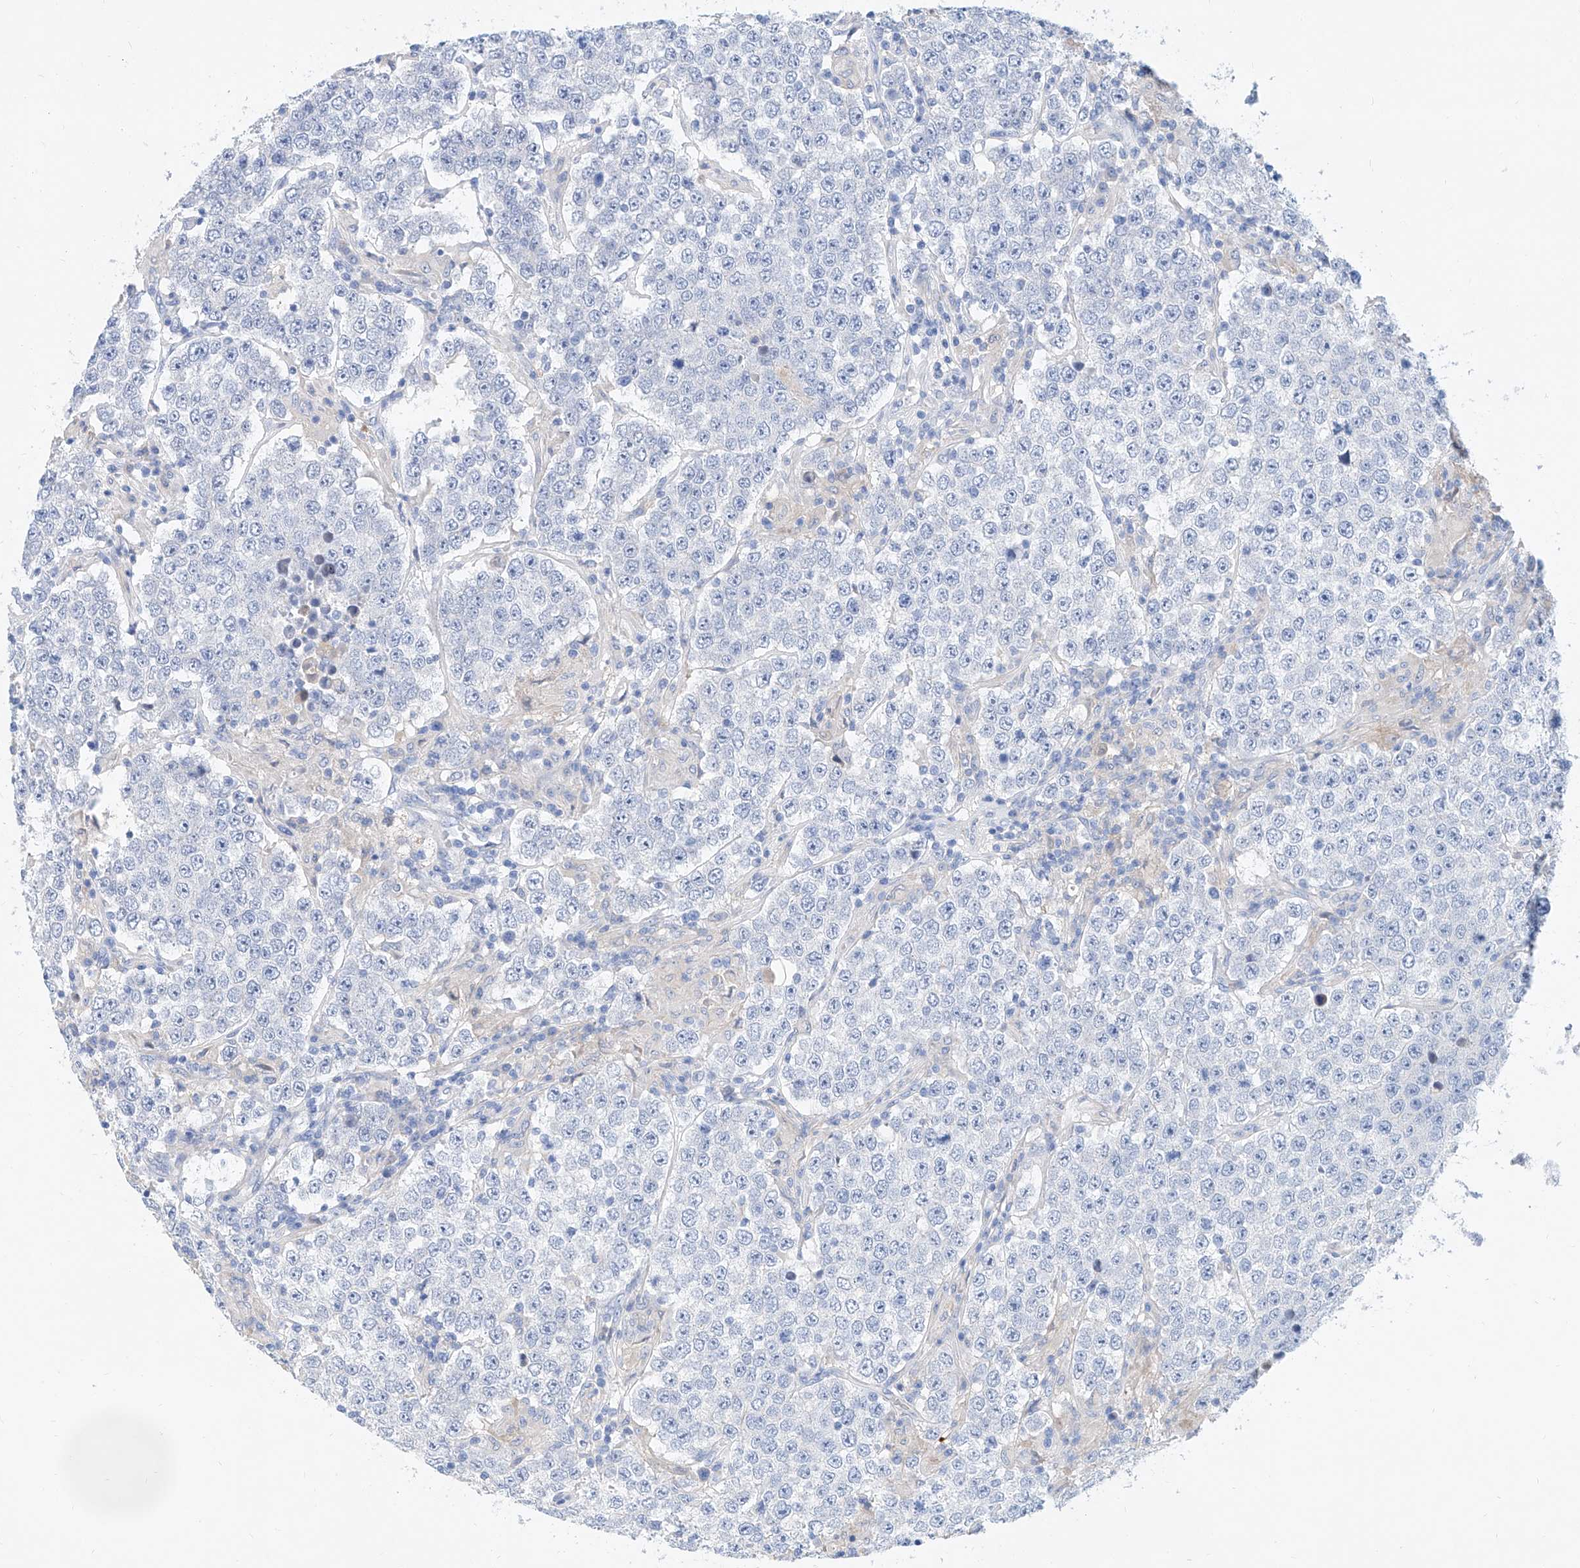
{"staining": {"intensity": "negative", "quantity": "none", "location": "none"}, "tissue": "testis cancer", "cell_type": "Tumor cells", "image_type": "cancer", "snomed": [{"axis": "morphology", "description": "Normal tissue, NOS"}, {"axis": "morphology", "description": "Urothelial carcinoma, High grade"}, {"axis": "morphology", "description": "Seminoma, NOS"}, {"axis": "morphology", "description": "Carcinoma, Embryonal, NOS"}, {"axis": "topography", "description": "Urinary bladder"}, {"axis": "topography", "description": "Testis"}], "caption": "Testis cancer stained for a protein using immunohistochemistry (IHC) shows no staining tumor cells.", "gene": "SLC25A29", "patient": {"sex": "male", "age": 41}}